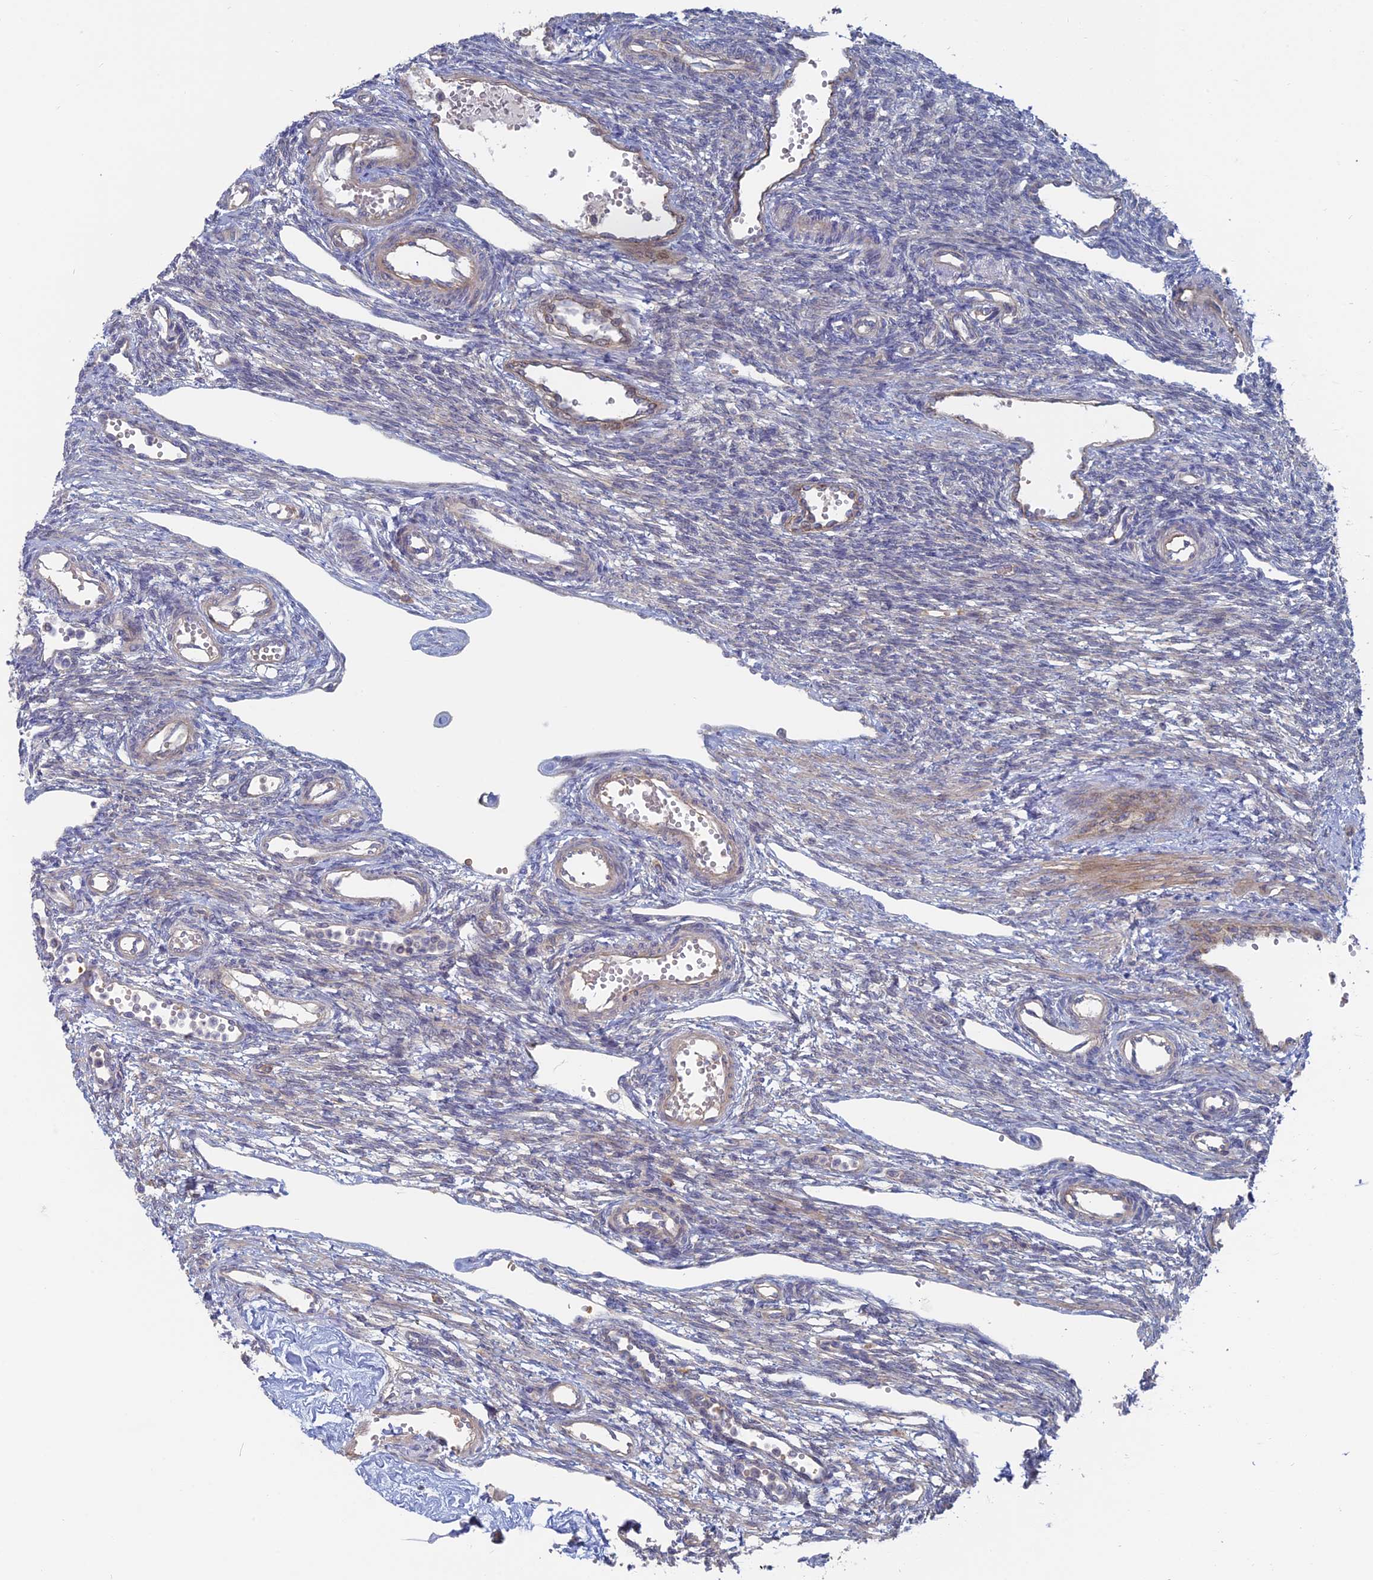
{"staining": {"intensity": "negative", "quantity": "none", "location": "none"}, "tissue": "ovary", "cell_type": "Ovarian stroma cells", "image_type": "normal", "snomed": [{"axis": "morphology", "description": "Normal tissue, NOS"}, {"axis": "morphology", "description": "Cyst, NOS"}, {"axis": "topography", "description": "Ovary"}], "caption": "High power microscopy image of an immunohistochemistry photomicrograph of benign ovary, revealing no significant positivity in ovarian stroma cells. (Brightfield microscopy of DAB IHC at high magnification).", "gene": "TBC1D30", "patient": {"sex": "female", "age": 33}}